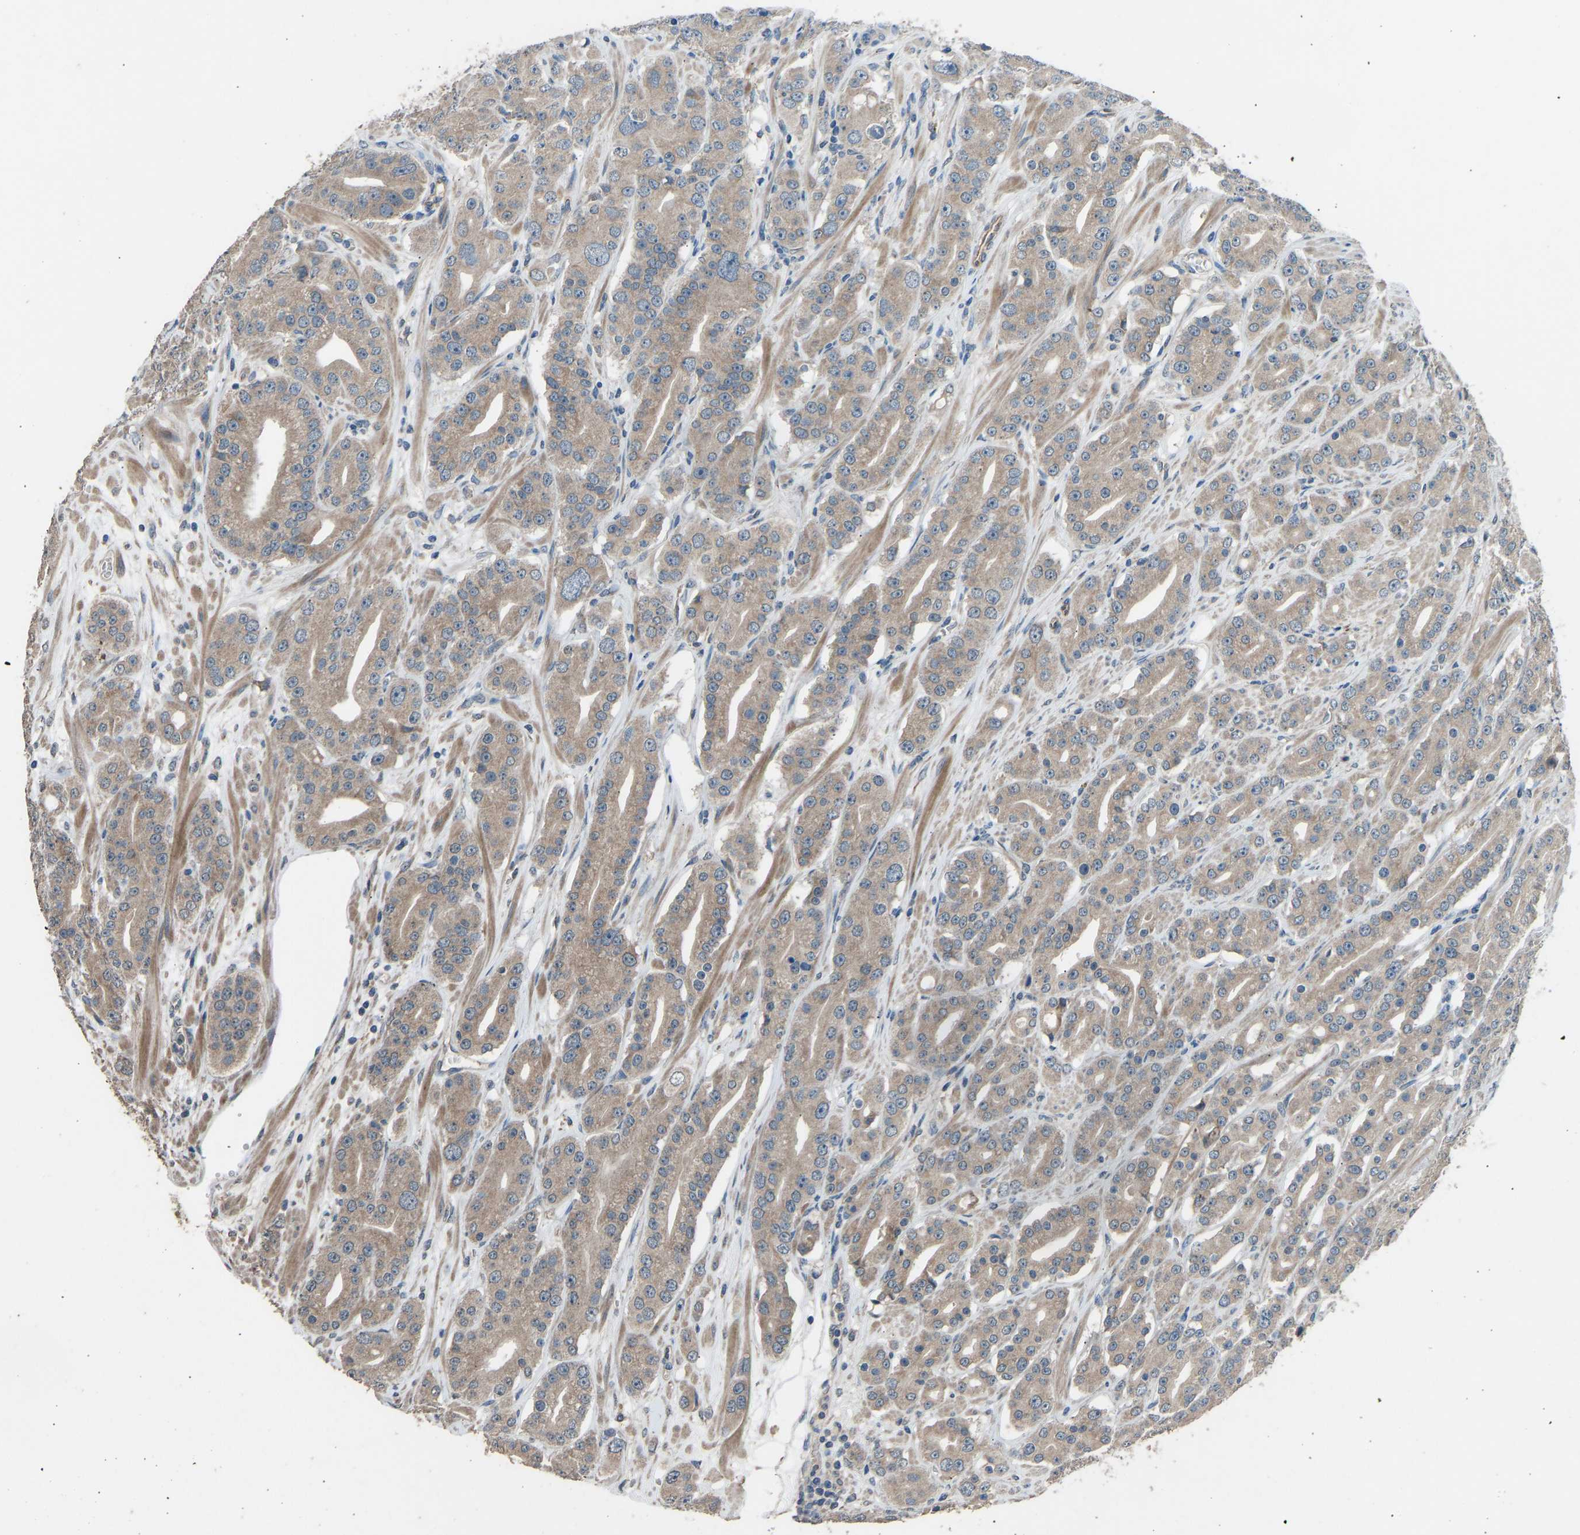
{"staining": {"intensity": "weak", "quantity": ">75%", "location": "cytoplasmic/membranous"}, "tissue": "prostate cancer", "cell_type": "Tumor cells", "image_type": "cancer", "snomed": [{"axis": "morphology", "description": "Adenocarcinoma, High grade"}, {"axis": "topography", "description": "Prostate"}], "caption": "Weak cytoplasmic/membranous expression is seen in approximately >75% of tumor cells in prostate cancer.", "gene": "SLC43A1", "patient": {"sex": "male", "age": 71}}